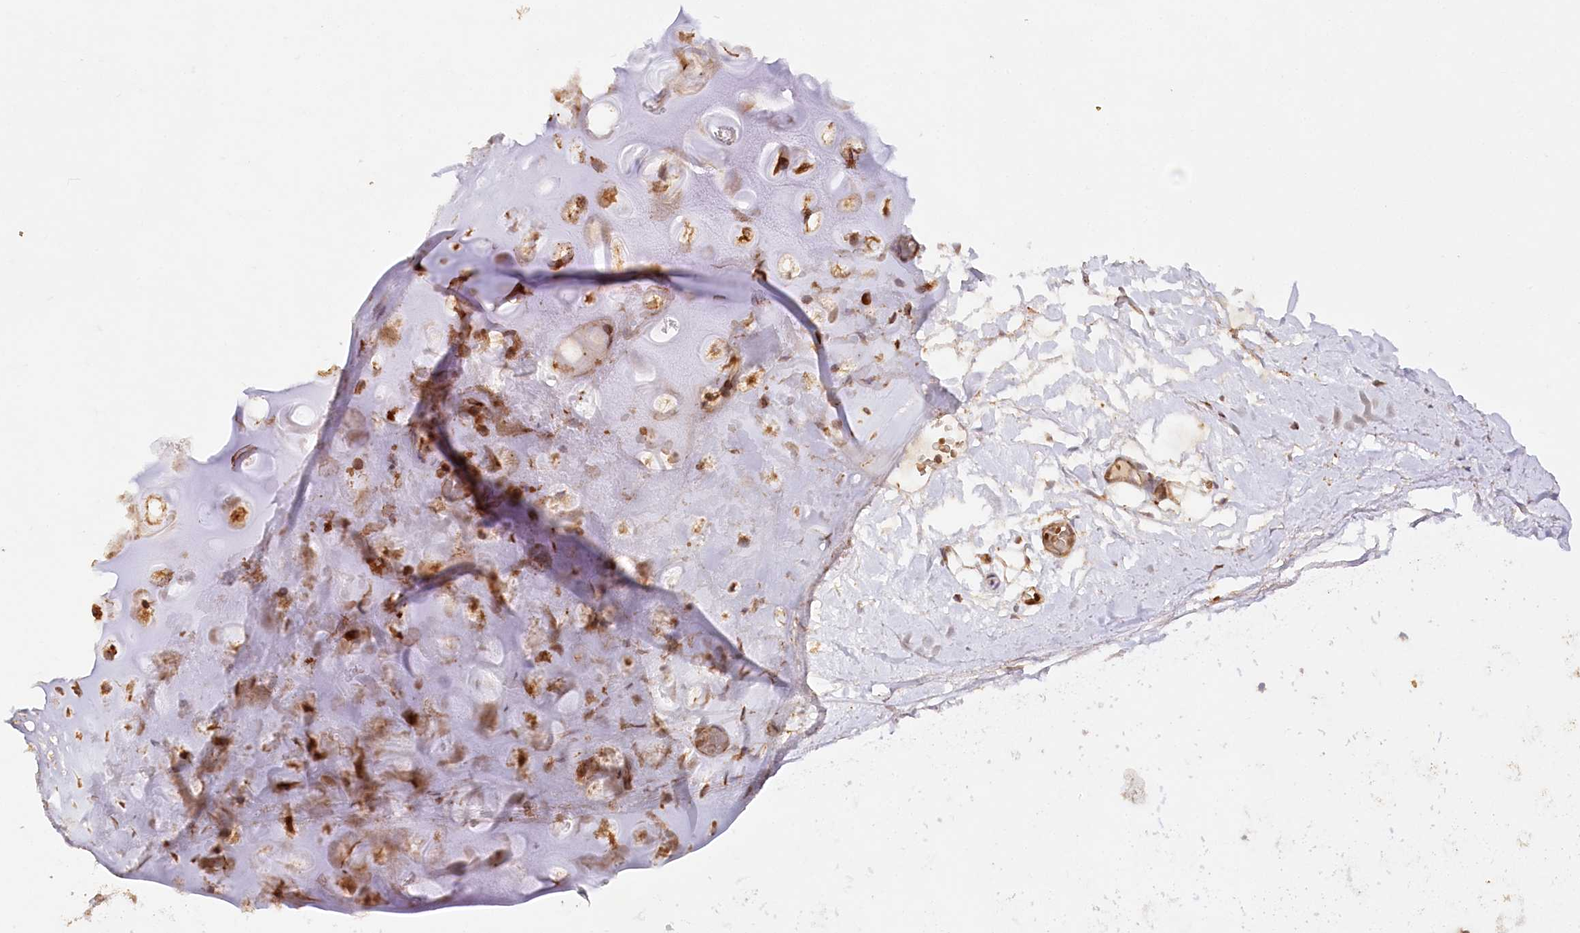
{"staining": {"intensity": "moderate", "quantity": ">75%", "location": "cytoplasmic/membranous"}, "tissue": "adipose tissue", "cell_type": "Adipocytes", "image_type": "normal", "snomed": [{"axis": "morphology", "description": "Normal tissue, NOS"}, {"axis": "topography", "description": "Lymph node"}, {"axis": "topography", "description": "Bronchus"}], "caption": "Moderate cytoplasmic/membranous staining for a protein is present in approximately >75% of adipocytes of unremarkable adipose tissue using IHC.", "gene": "PAIP2", "patient": {"sex": "male", "age": 63}}